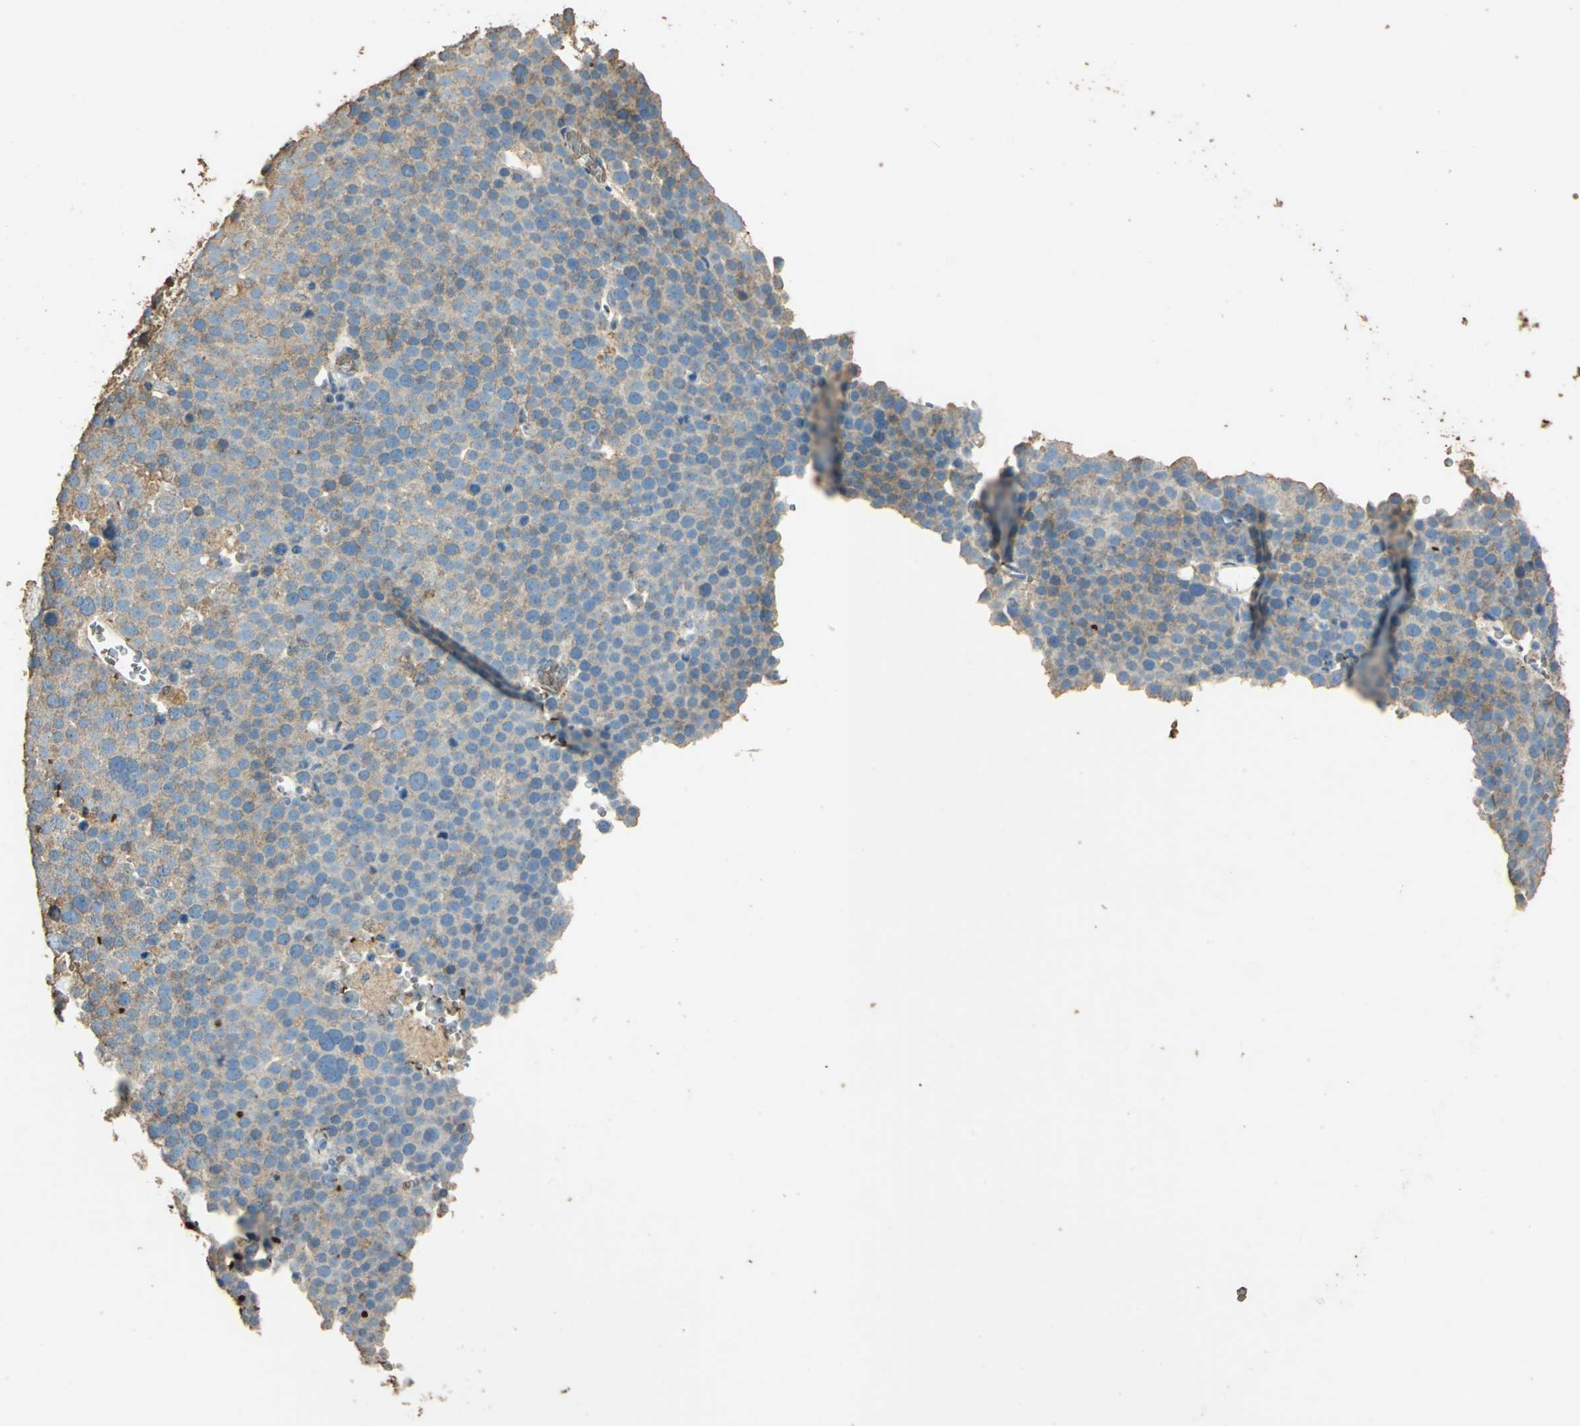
{"staining": {"intensity": "weak", "quantity": ">75%", "location": "cytoplasmic/membranous"}, "tissue": "testis cancer", "cell_type": "Tumor cells", "image_type": "cancer", "snomed": [{"axis": "morphology", "description": "Seminoma, NOS"}, {"axis": "topography", "description": "Testis"}], "caption": "High-magnification brightfield microscopy of seminoma (testis) stained with DAB (3,3'-diaminobenzidine) (brown) and counterstained with hematoxylin (blue). tumor cells exhibit weak cytoplasmic/membranous staining is appreciated in approximately>75% of cells.", "gene": "TRAPPC2", "patient": {"sex": "male", "age": 71}}